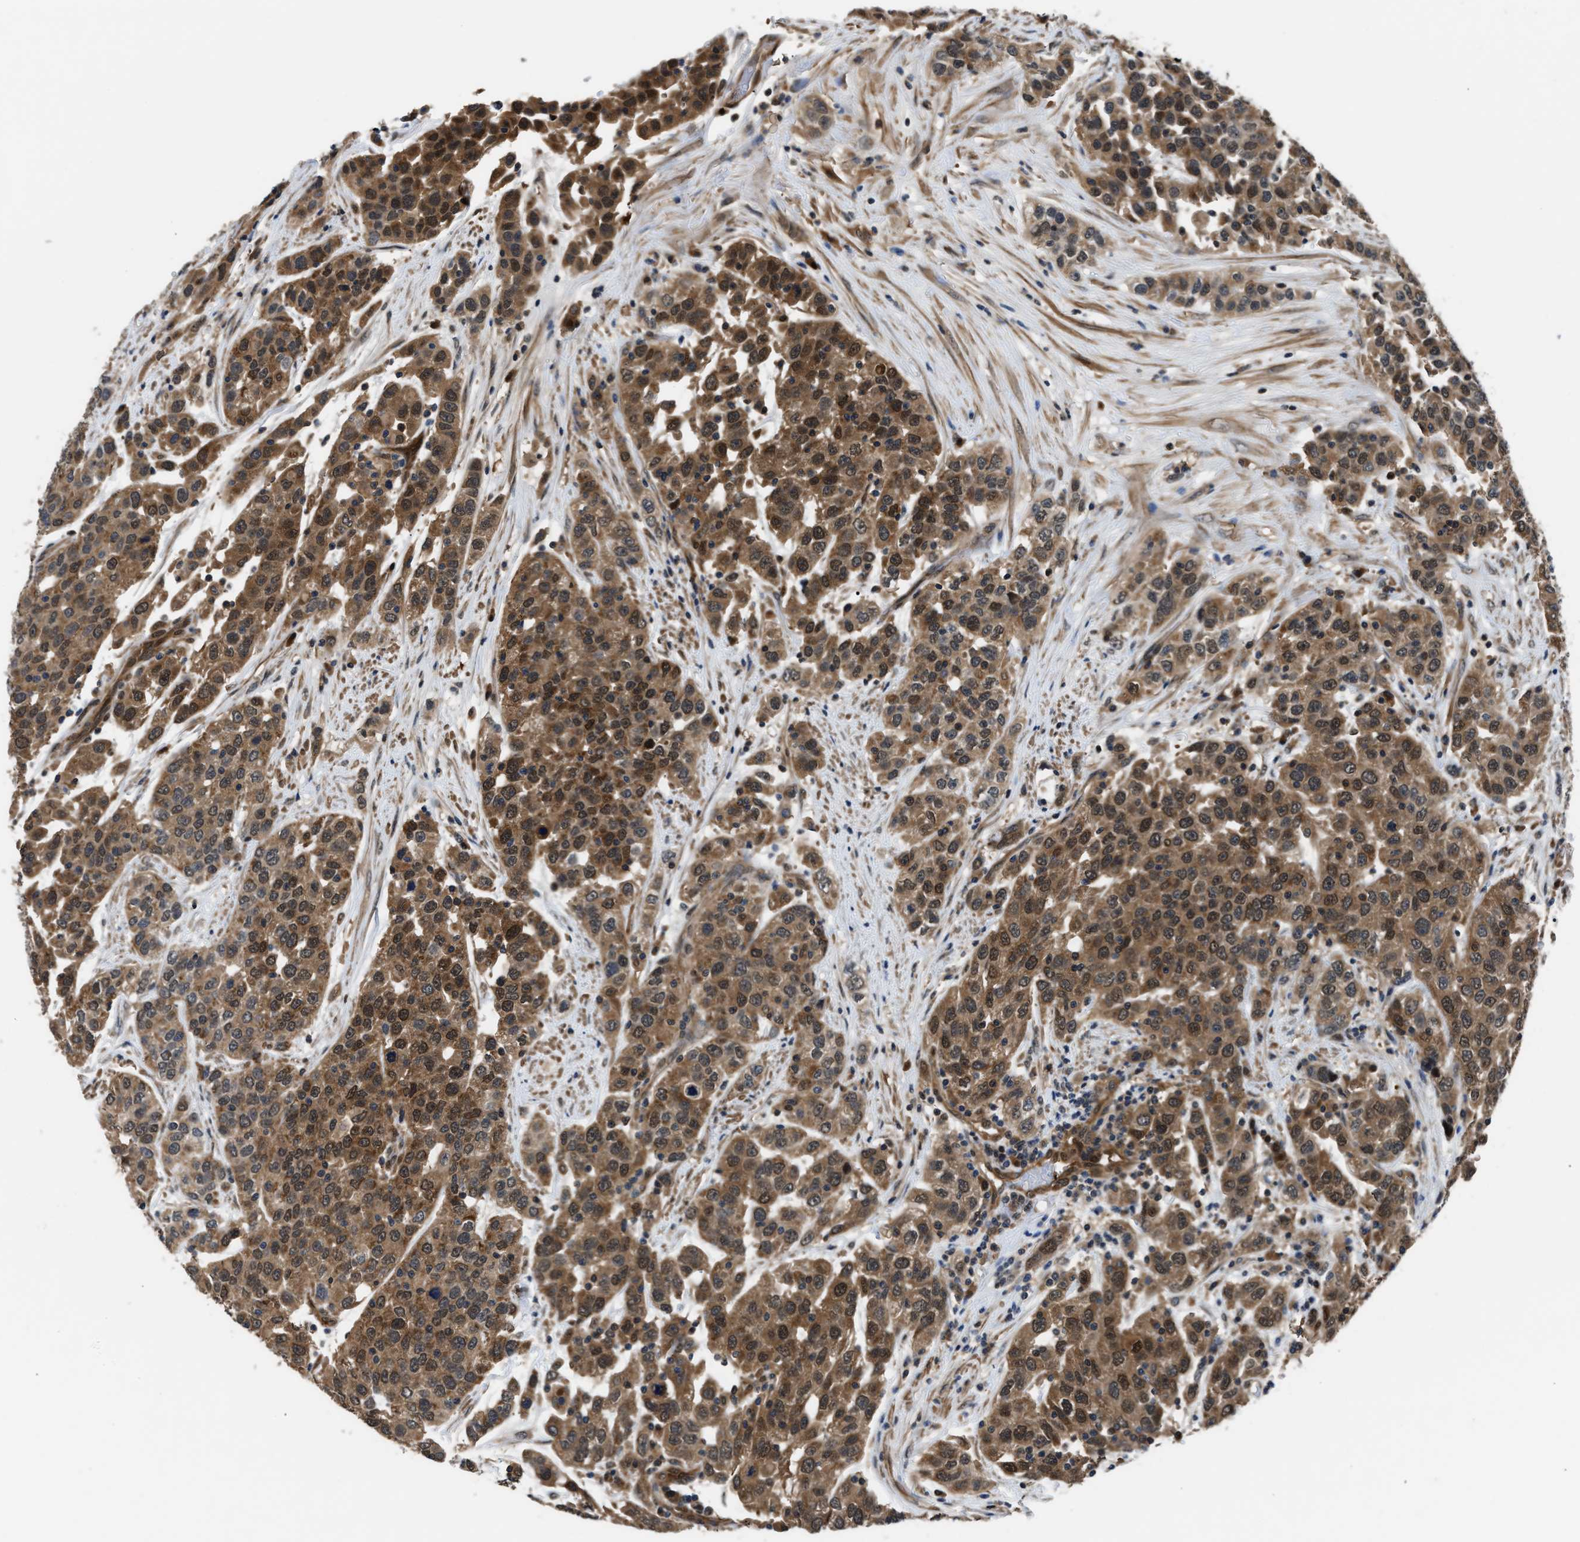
{"staining": {"intensity": "moderate", "quantity": ">75%", "location": "cytoplasmic/membranous"}, "tissue": "urothelial cancer", "cell_type": "Tumor cells", "image_type": "cancer", "snomed": [{"axis": "morphology", "description": "Urothelial carcinoma, High grade"}, {"axis": "topography", "description": "Urinary bladder"}], "caption": "Protein expression by immunohistochemistry (IHC) exhibits moderate cytoplasmic/membranous expression in about >75% of tumor cells in urothelial cancer. Immunohistochemistry (ihc) stains the protein in brown and the nuclei are stained blue.", "gene": "PPA1", "patient": {"sex": "female", "age": 80}}